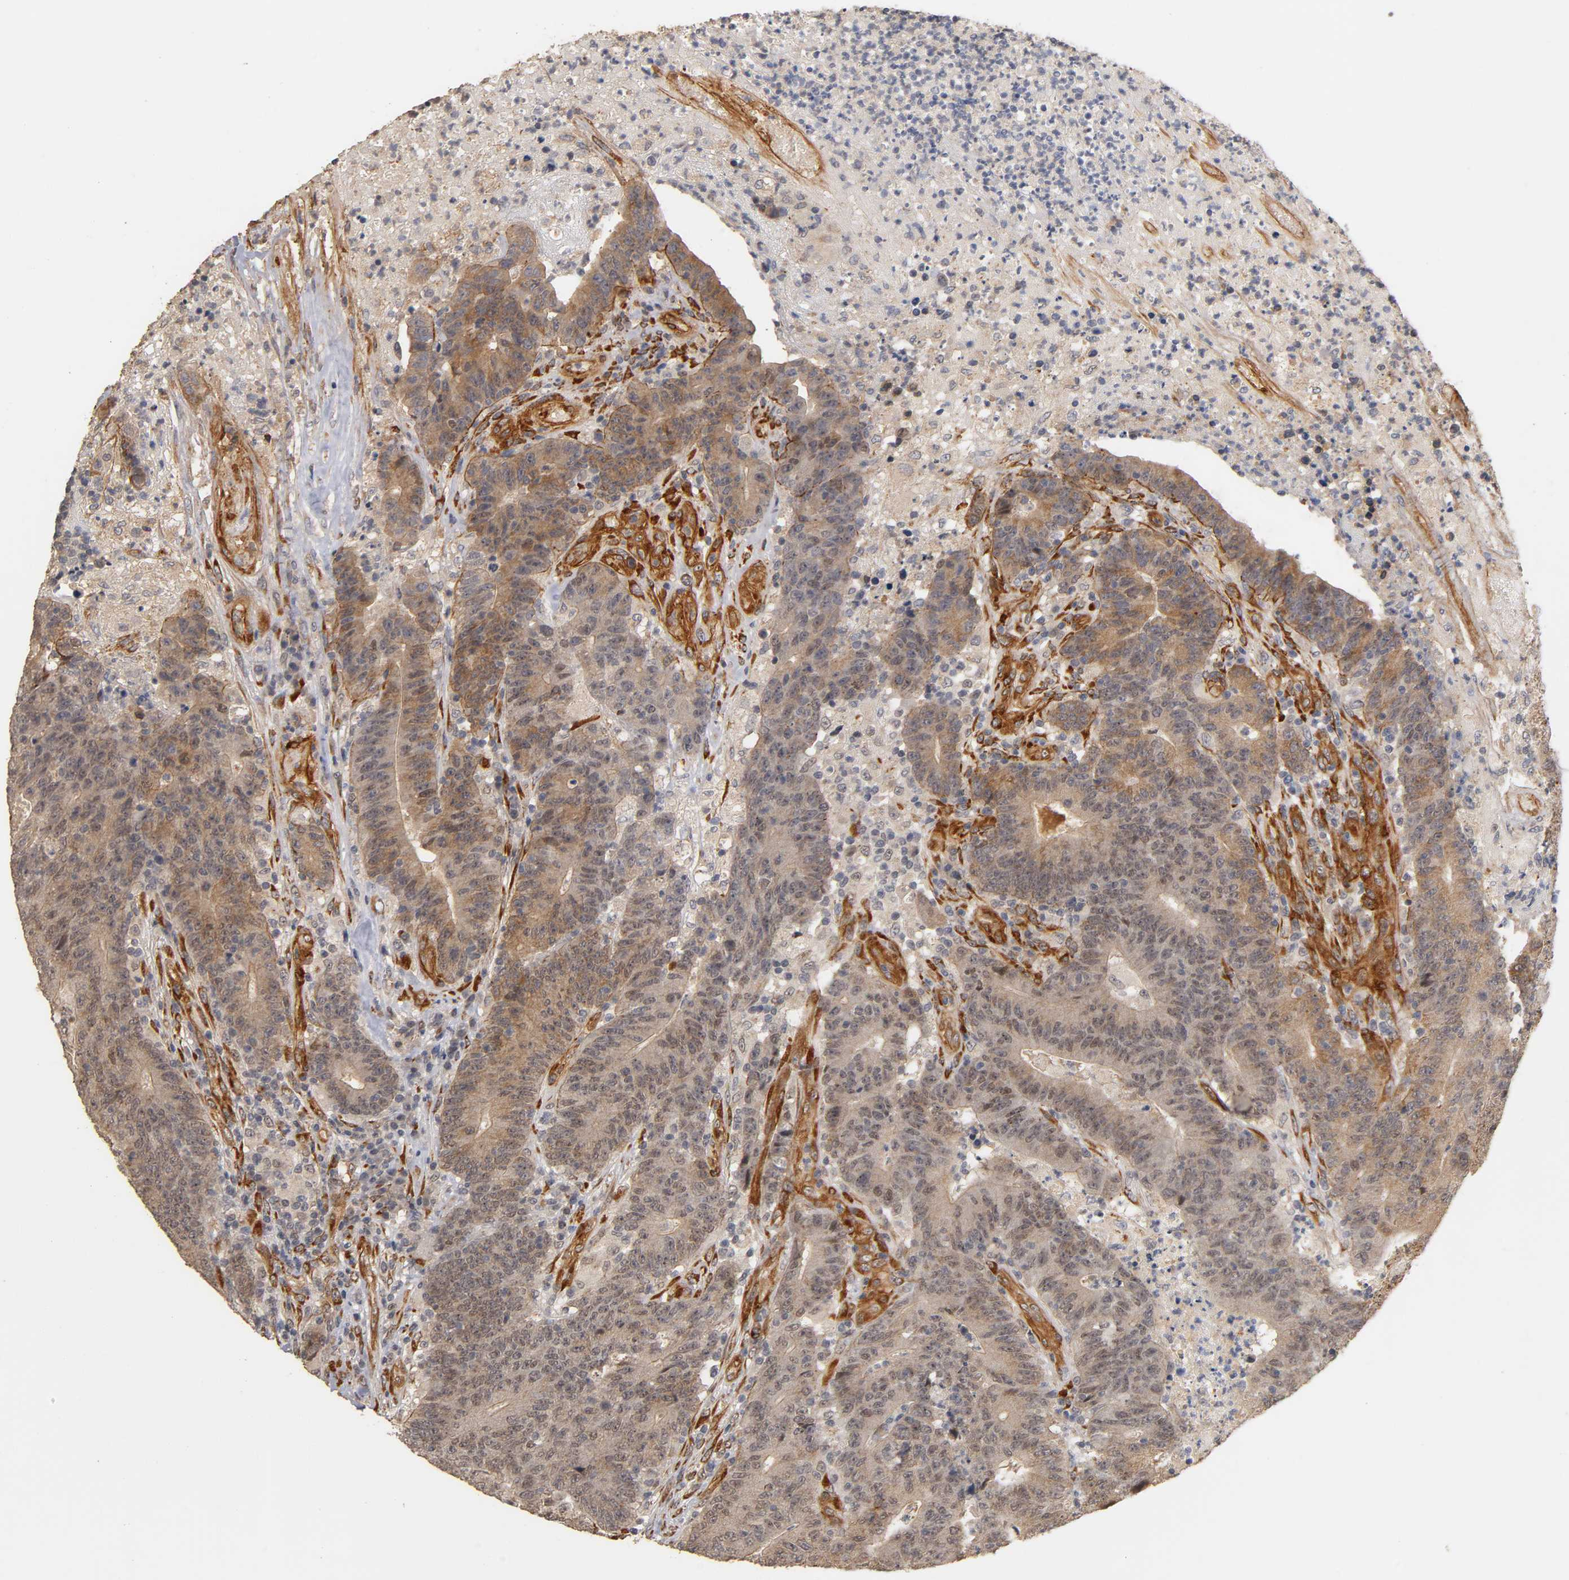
{"staining": {"intensity": "weak", "quantity": ">75%", "location": "cytoplasmic/membranous"}, "tissue": "colorectal cancer", "cell_type": "Tumor cells", "image_type": "cancer", "snomed": [{"axis": "morphology", "description": "Normal tissue, NOS"}, {"axis": "morphology", "description": "Adenocarcinoma, NOS"}, {"axis": "topography", "description": "Colon"}], "caption": "Protein staining shows weak cytoplasmic/membranous positivity in about >75% of tumor cells in colorectal cancer (adenocarcinoma).", "gene": "LAMB1", "patient": {"sex": "female", "age": 75}}